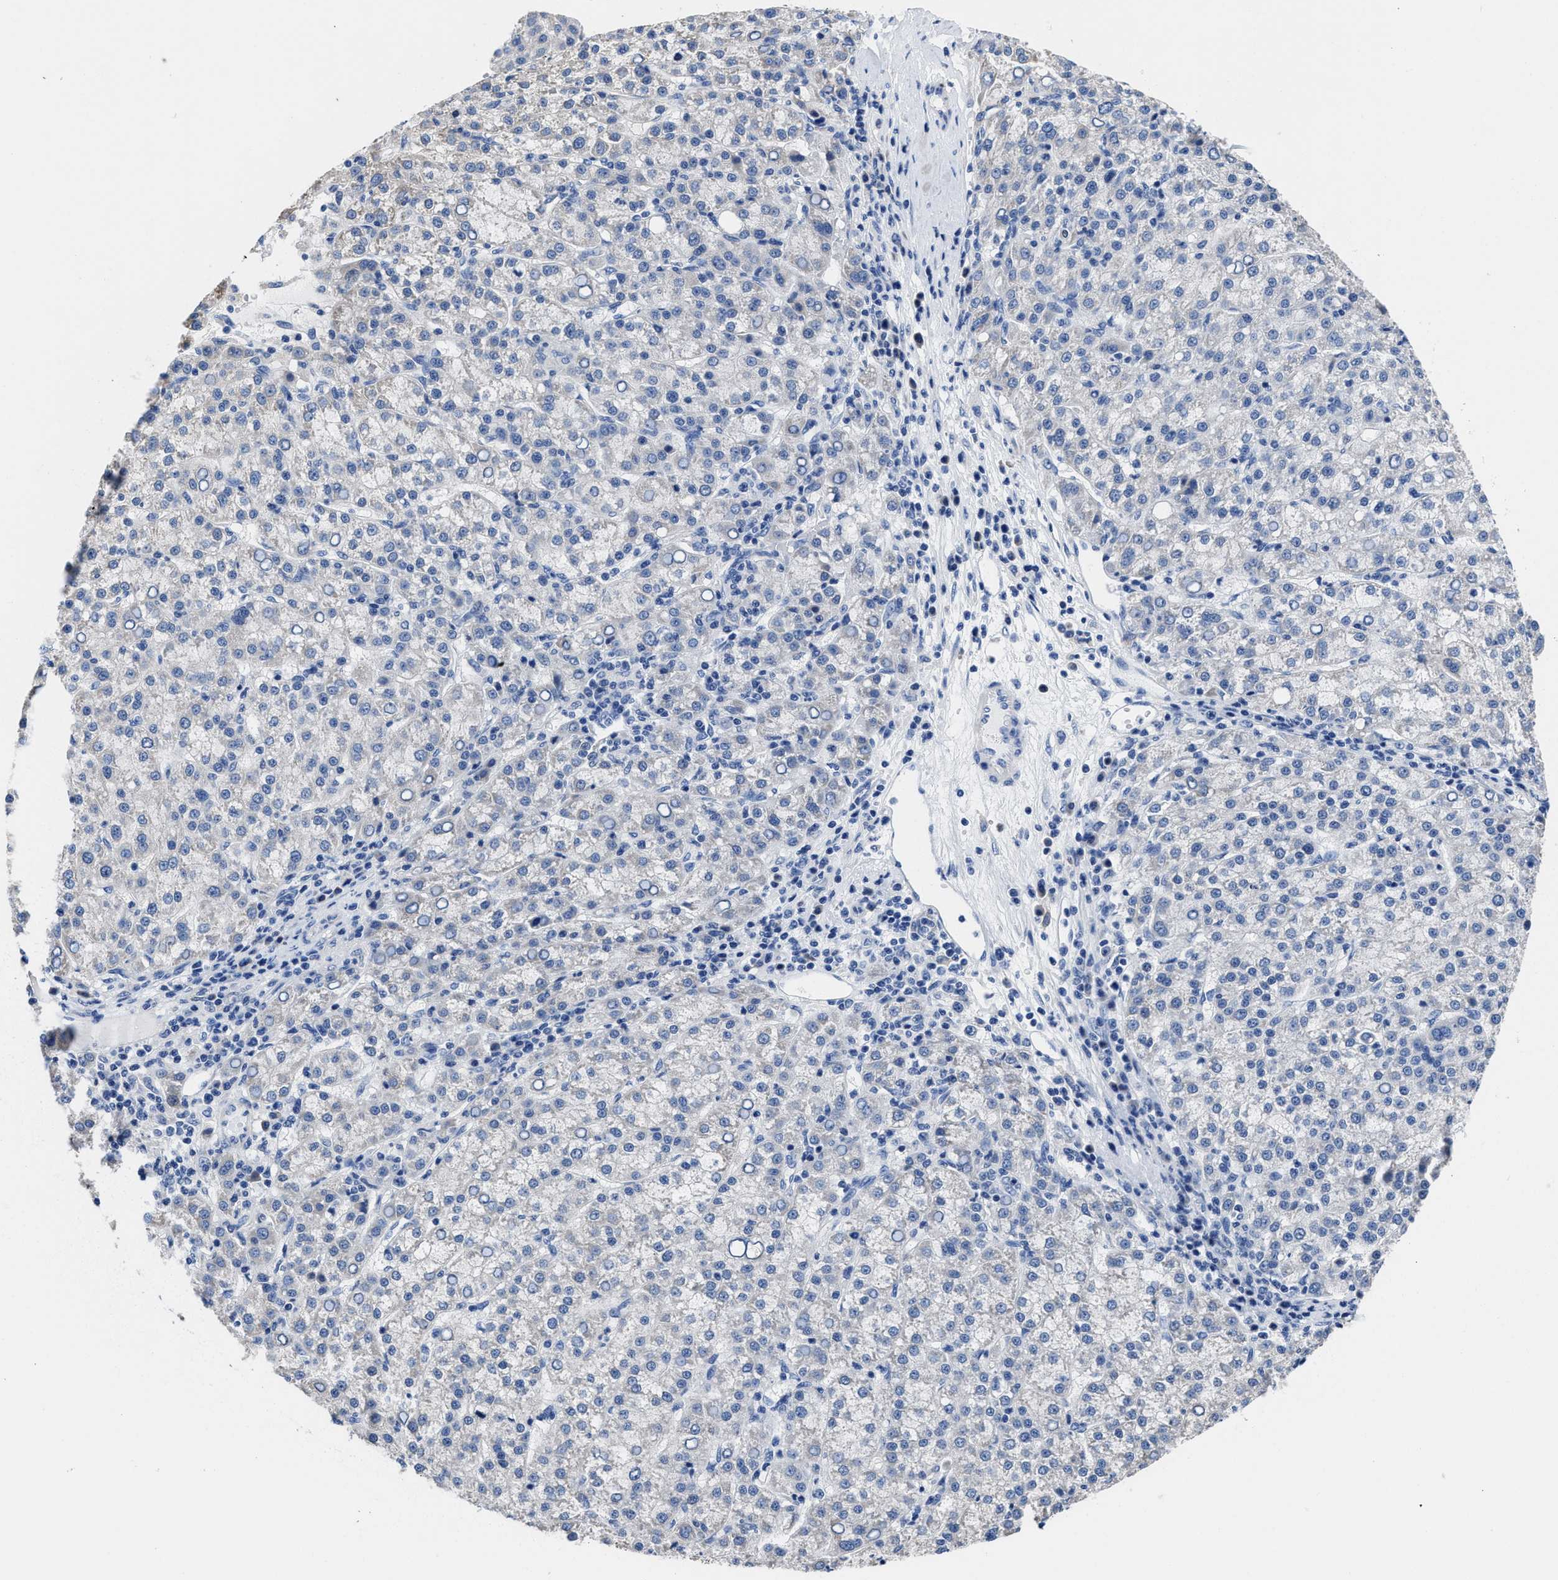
{"staining": {"intensity": "negative", "quantity": "none", "location": "none"}, "tissue": "liver cancer", "cell_type": "Tumor cells", "image_type": "cancer", "snomed": [{"axis": "morphology", "description": "Carcinoma, Hepatocellular, NOS"}, {"axis": "topography", "description": "Liver"}], "caption": "This photomicrograph is of liver hepatocellular carcinoma stained with immunohistochemistry (IHC) to label a protein in brown with the nuclei are counter-stained blue. There is no positivity in tumor cells.", "gene": "HOOK1", "patient": {"sex": "female", "age": 58}}